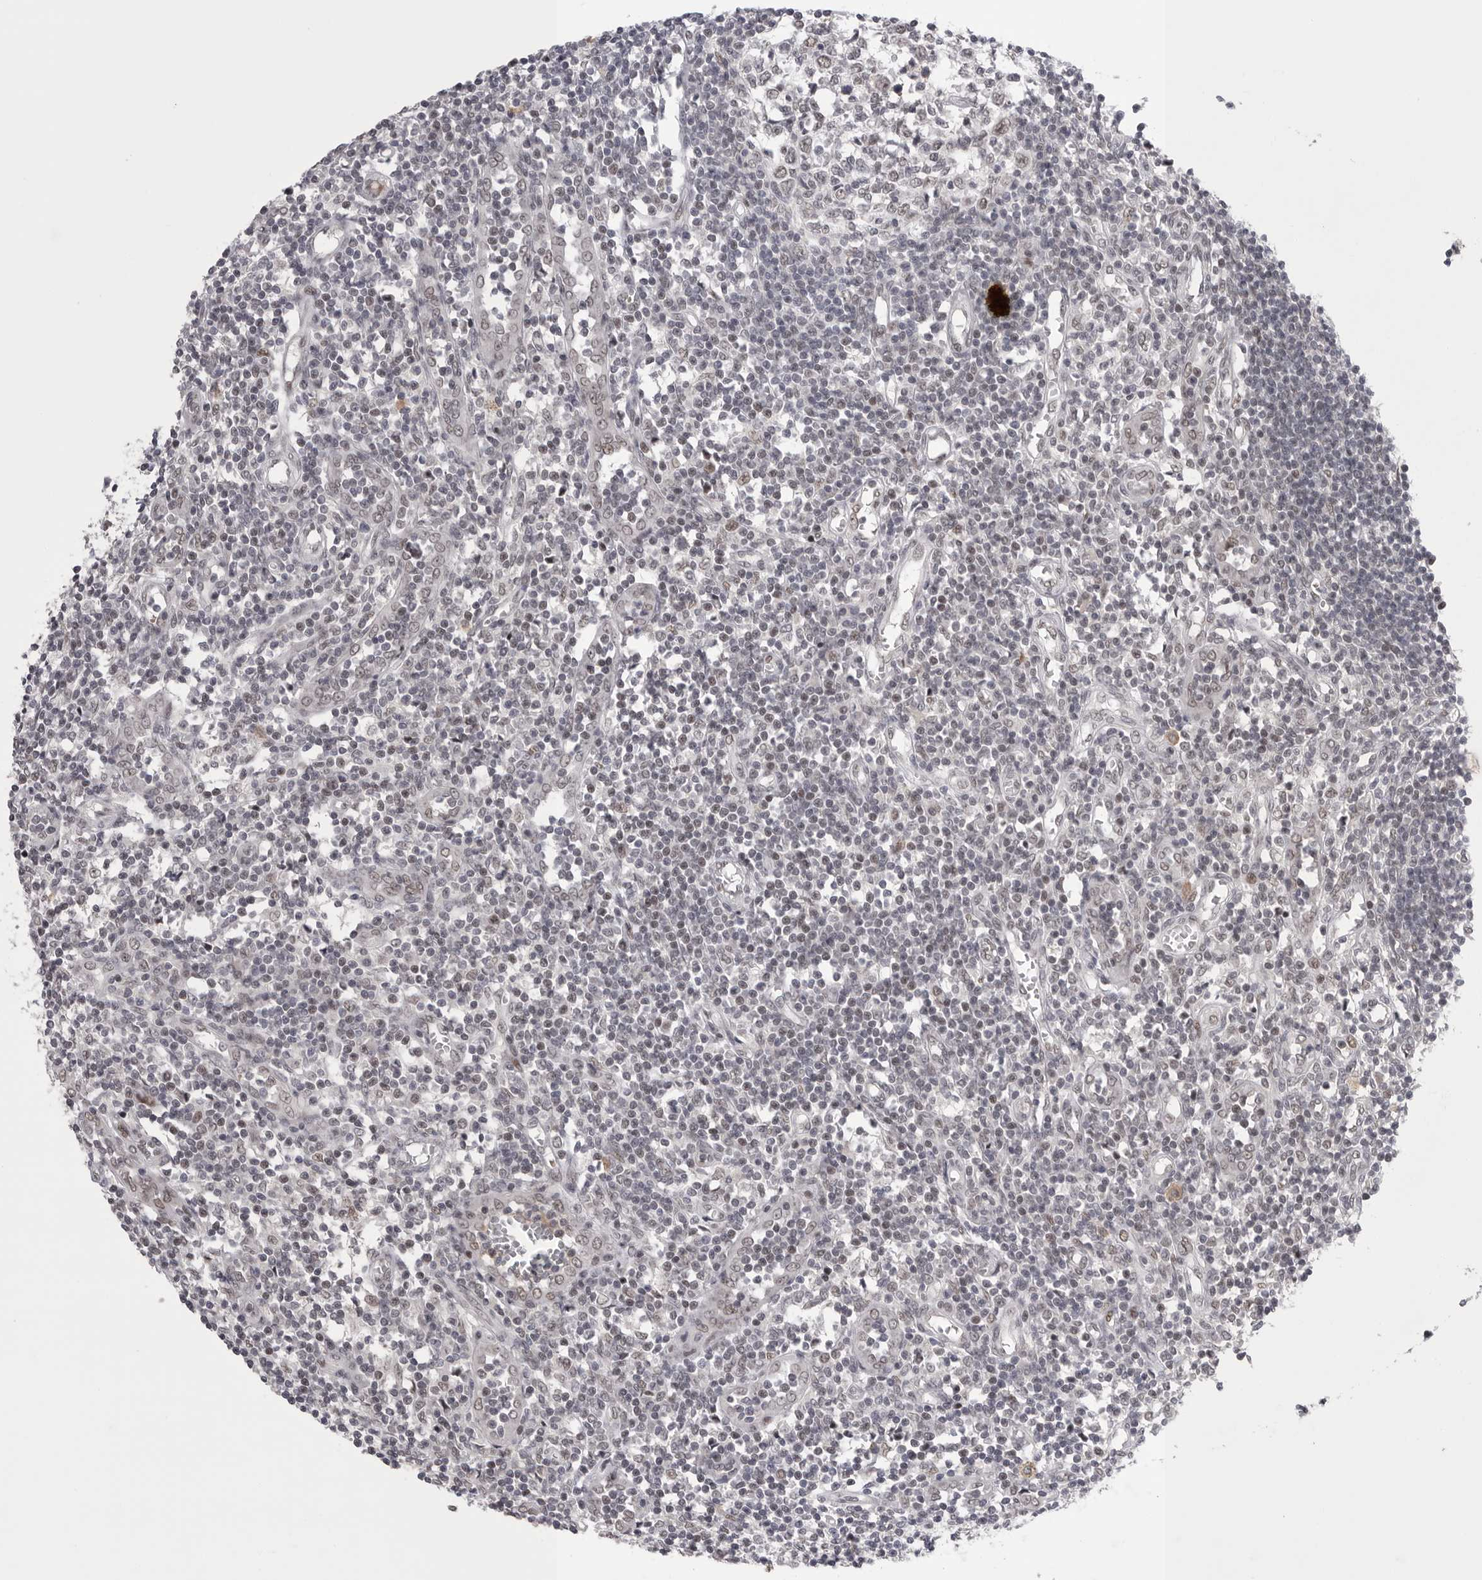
{"staining": {"intensity": "moderate", "quantity": ">75%", "location": "nuclear"}, "tissue": "lymph node", "cell_type": "Germinal center cells", "image_type": "normal", "snomed": [{"axis": "morphology", "description": "Normal tissue, NOS"}, {"axis": "morphology", "description": "Malignant melanoma, Metastatic site"}, {"axis": "topography", "description": "Lymph node"}], "caption": "Unremarkable lymph node demonstrates moderate nuclear positivity in approximately >75% of germinal center cells.", "gene": "POU5F1", "patient": {"sex": "male", "age": 41}}